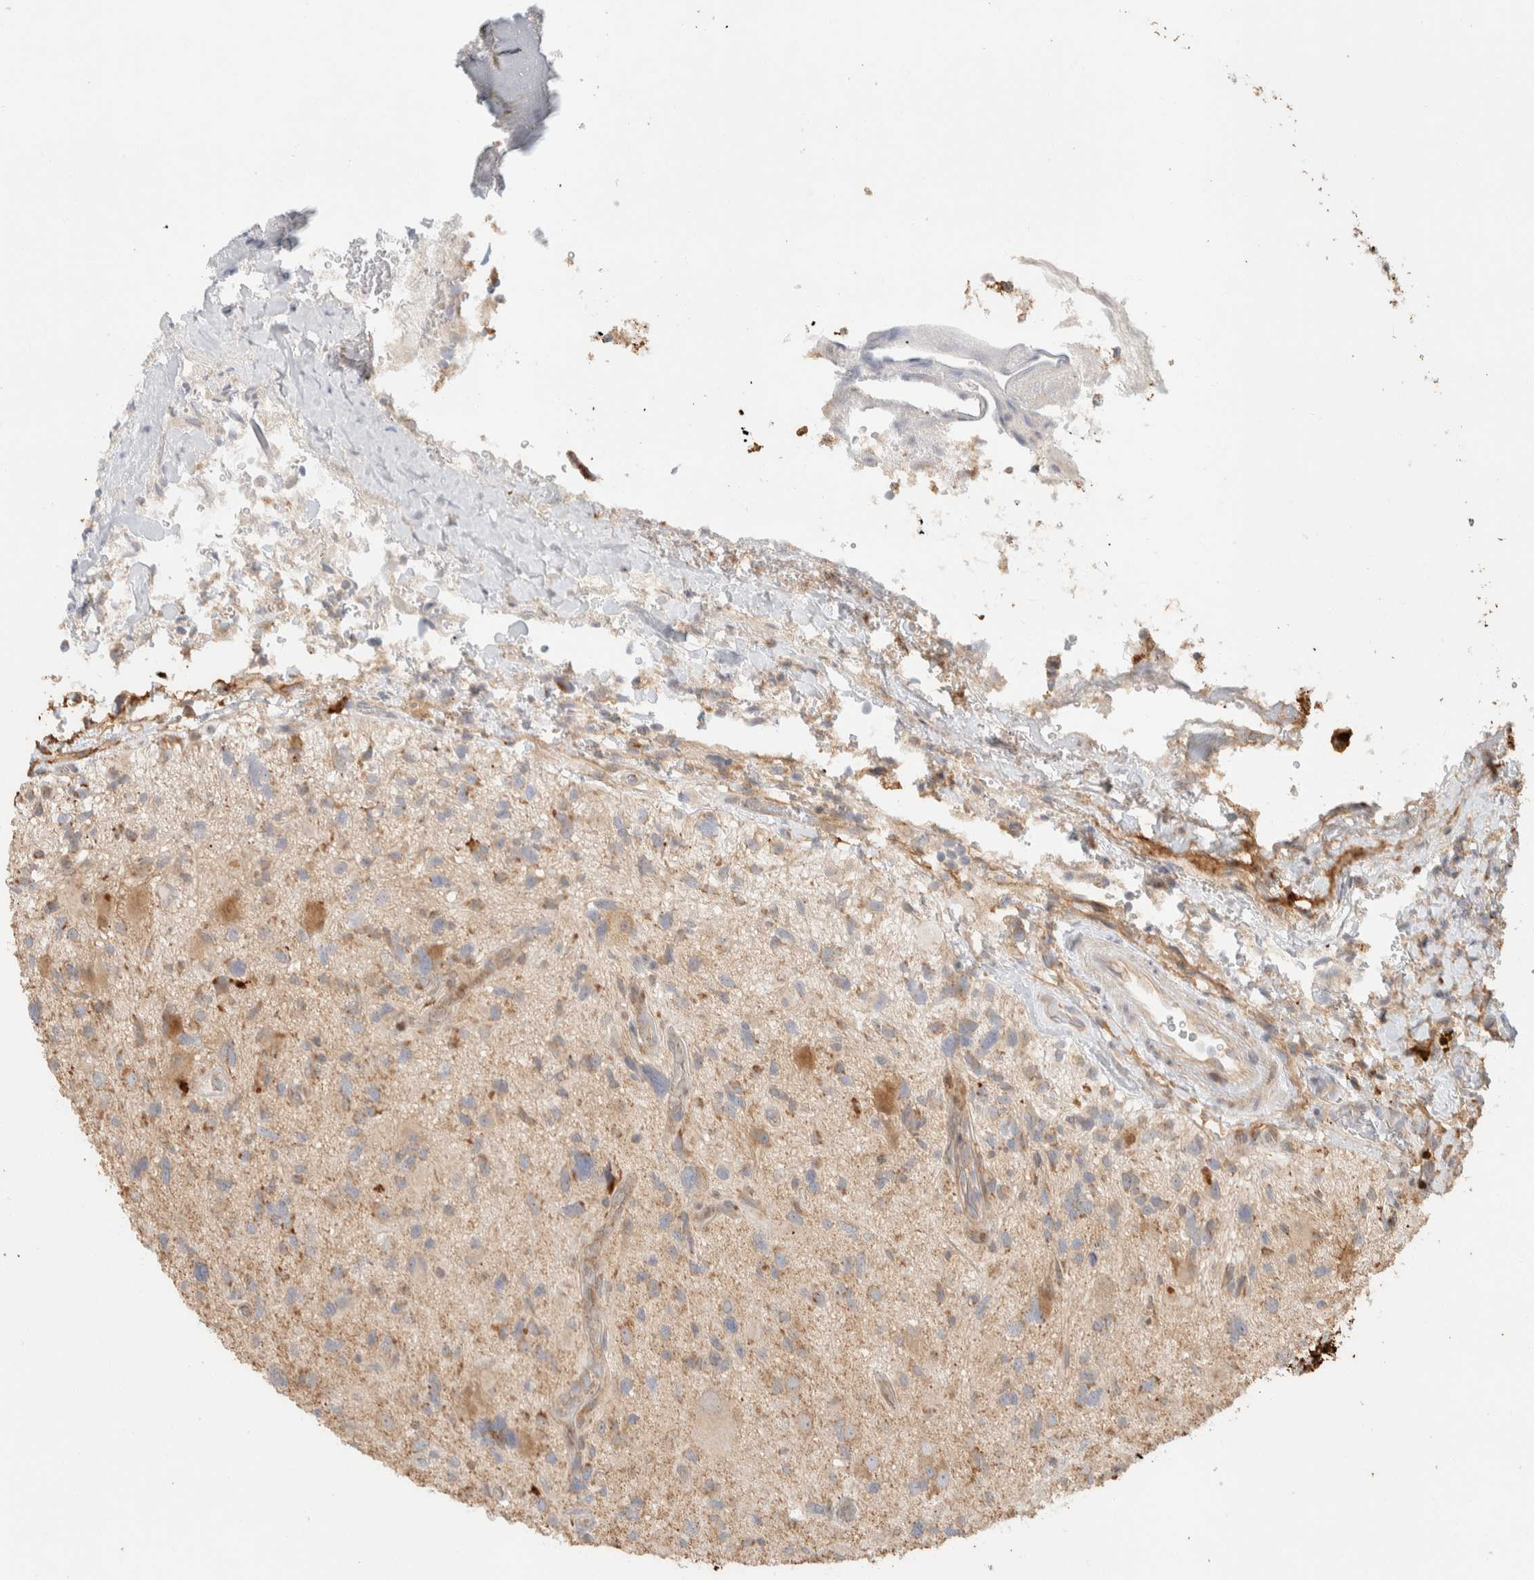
{"staining": {"intensity": "weak", "quantity": ">75%", "location": "cytoplasmic/membranous"}, "tissue": "glioma", "cell_type": "Tumor cells", "image_type": "cancer", "snomed": [{"axis": "morphology", "description": "Glioma, malignant, High grade"}, {"axis": "topography", "description": "Brain"}], "caption": "Protein analysis of malignant glioma (high-grade) tissue displays weak cytoplasmic/membranous staining in about >75% of tumor cells. (DAB IHC, brown staining for protein, blue staining for nuclei).", "gene": "KIF9", "patient": {"sex": "male", "age": 33}}